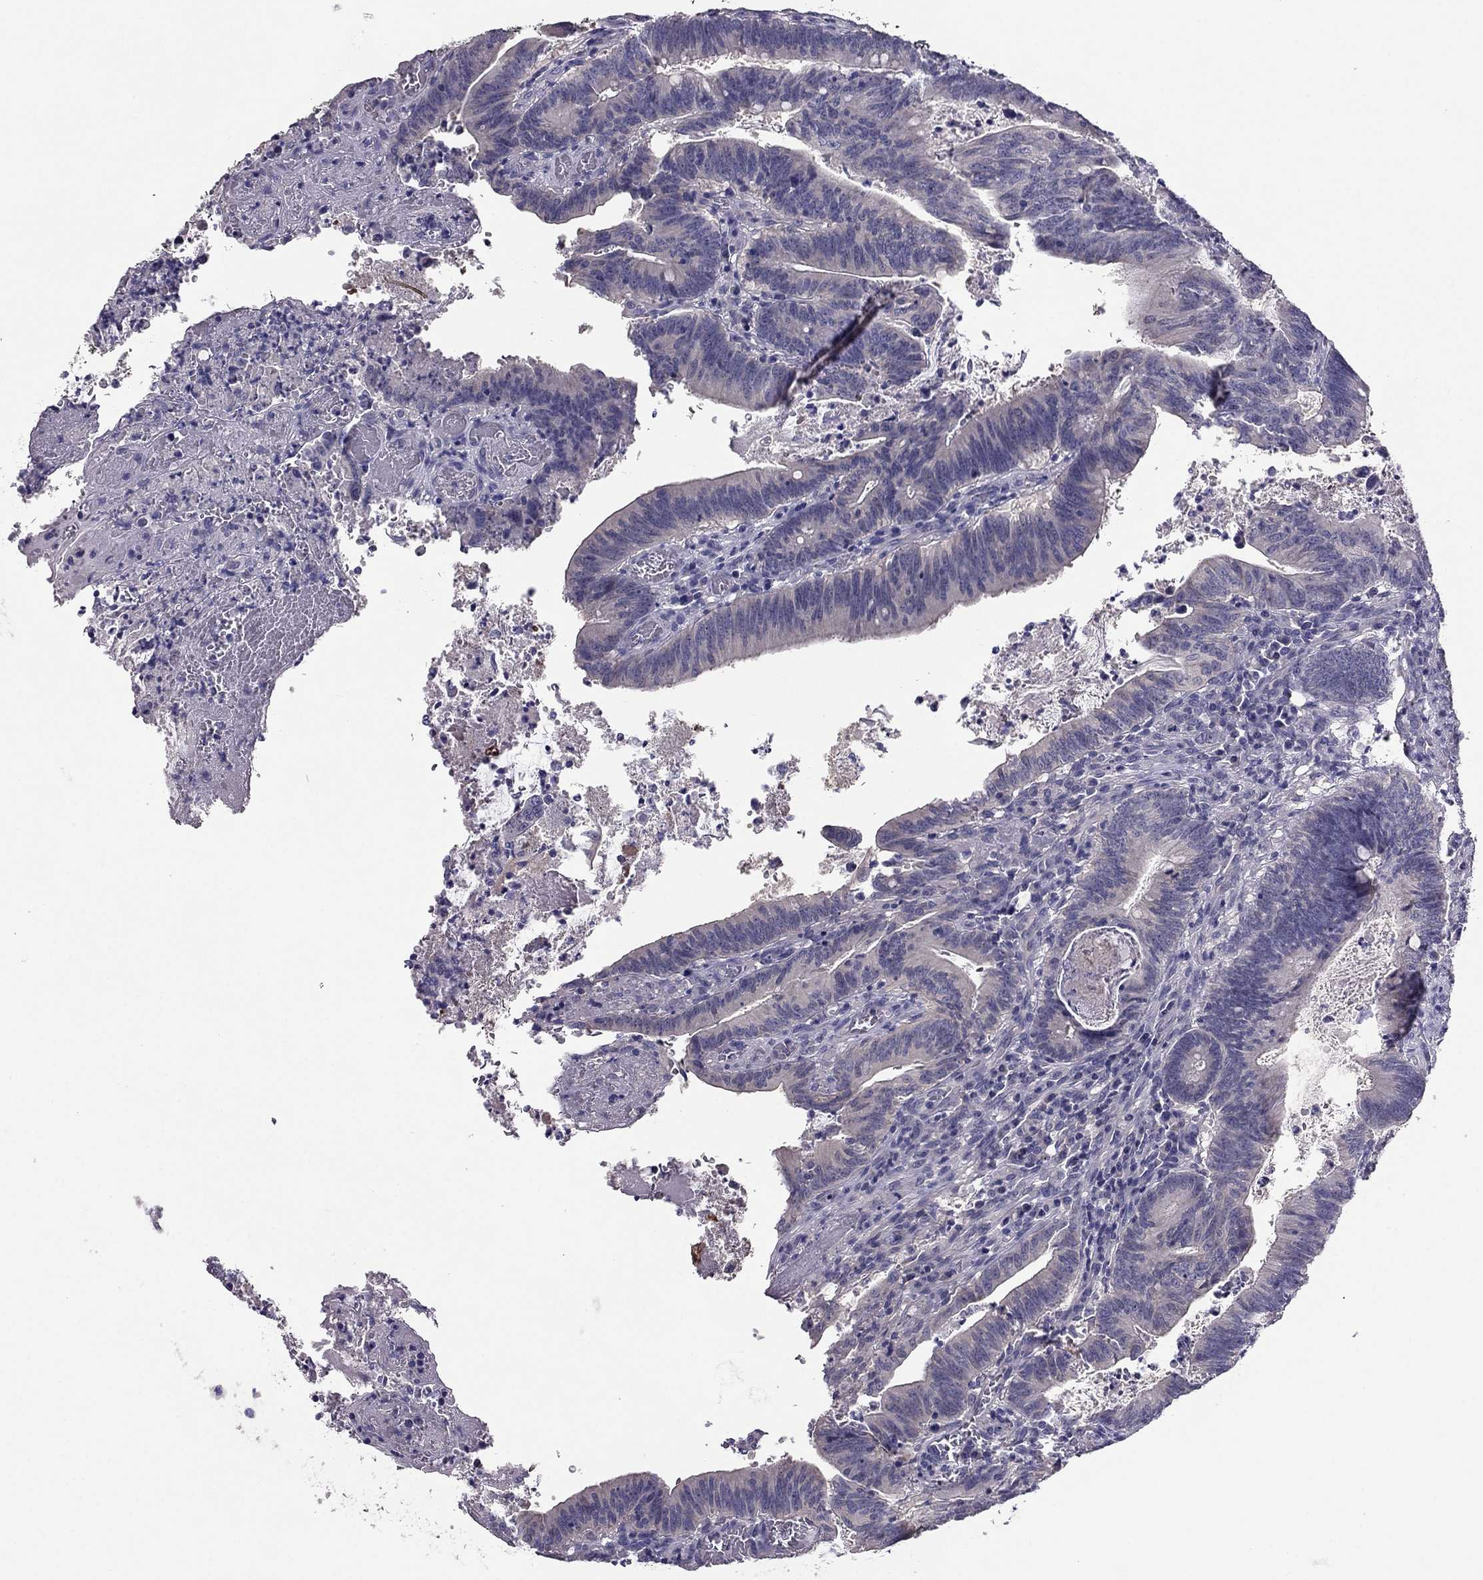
{"staining": {"intensity": "negative", "quantity": "none", "location": "none"}, "tissue": "colorectal cancer", "cell_type": "Tumor cells", "image_type": "cancer", "snomed": [{"axis": "morphology", "description": "Adenocarcinoma, NOS"}, {"axis": "topography", "description": "Colon"}], "caption": "There is no significant staining in tumor cells of colorectal cancer (adenocarcinoma). The staining is performed using DAB (3,3'-diaminobenzidine) brown chromogen with nuclei counter-stained in using hematoxylin.", "gene": "HSFX1", "patient": {"sex": "female", "age": 70}}